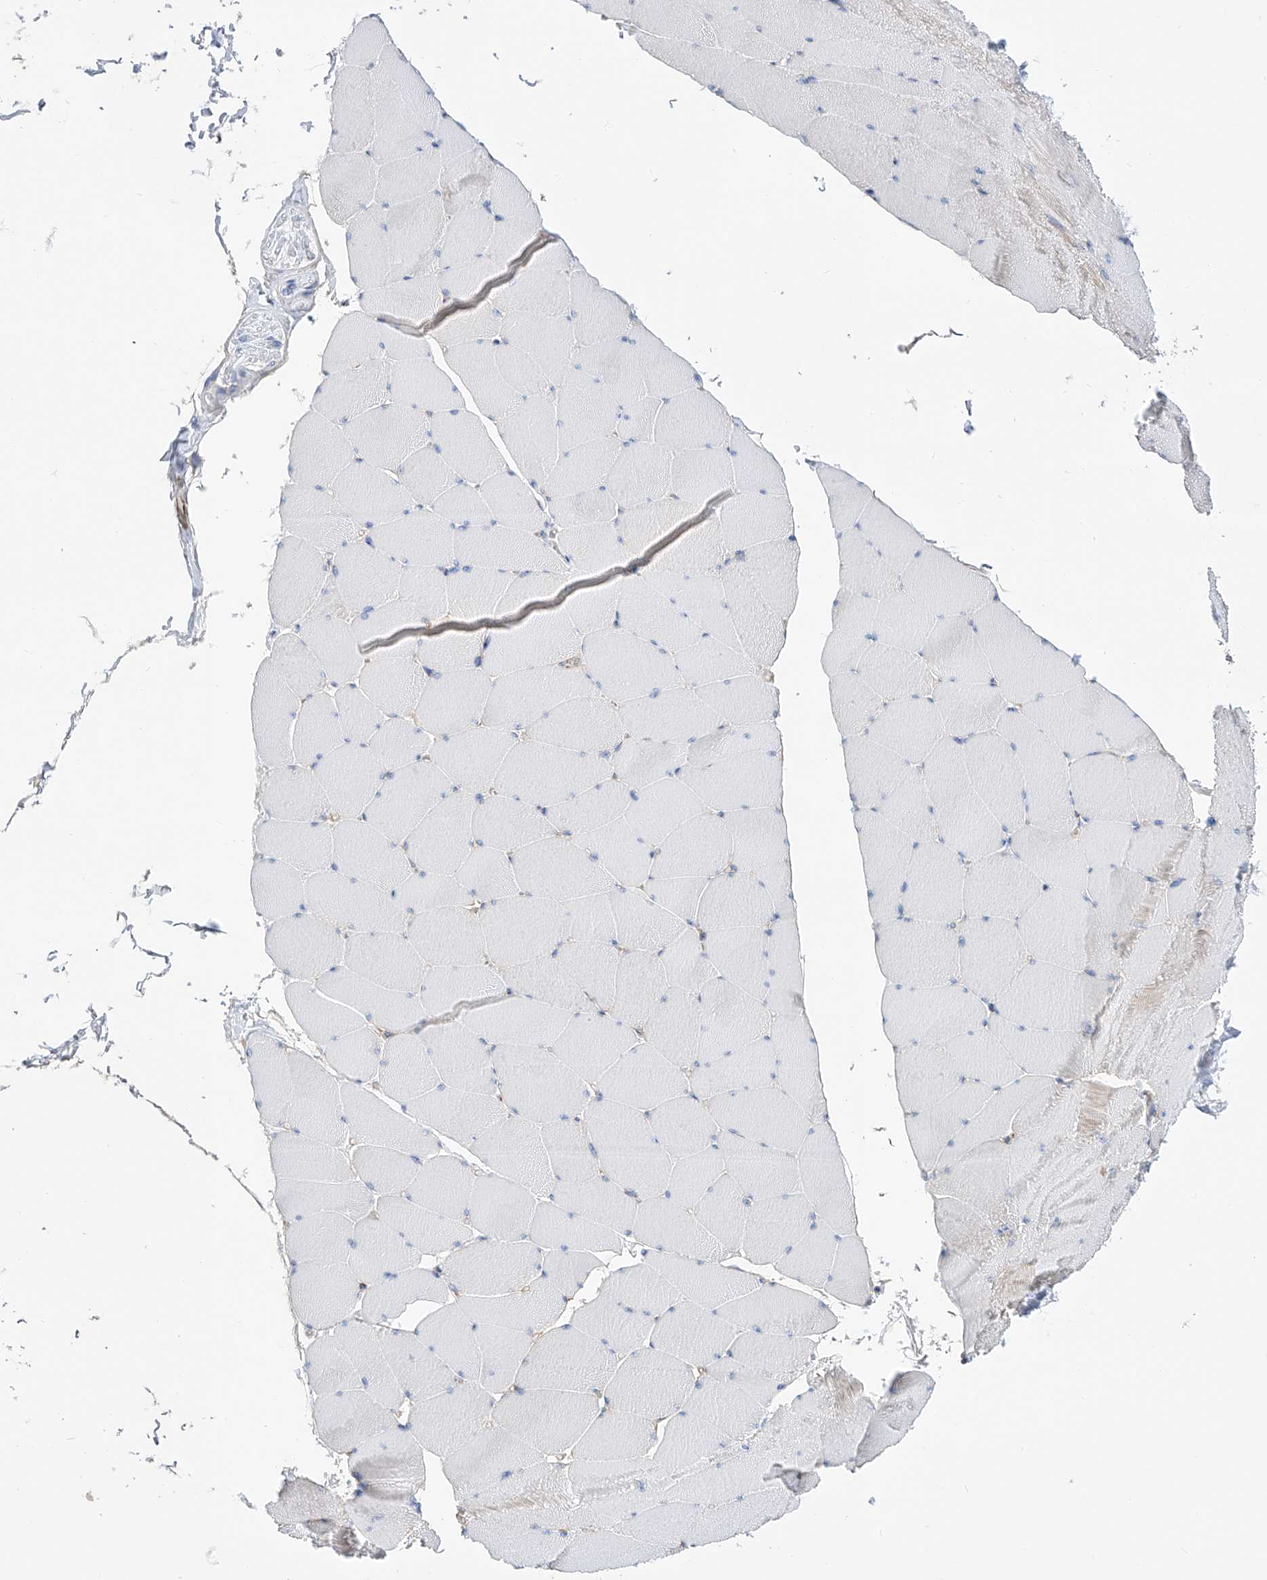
{"staining": {"intensity": "negative", "quantity": "none", "location": "none"}, "tissue": "skeletal muscle", "cell_type": "Myocytes", "image_type": "normal", "snomed": [{"axis": "morphology", "description": "Normal tissue, NOS"}, {"axis": "topography", "description": "Skeletal muscle"}], "caption": "Immunohistochemical staining of normal skeletal muscle exhibits no significant expression in myocytes.", "gene": "LCA5", "patient": {"sex": "male", "age": 62}}